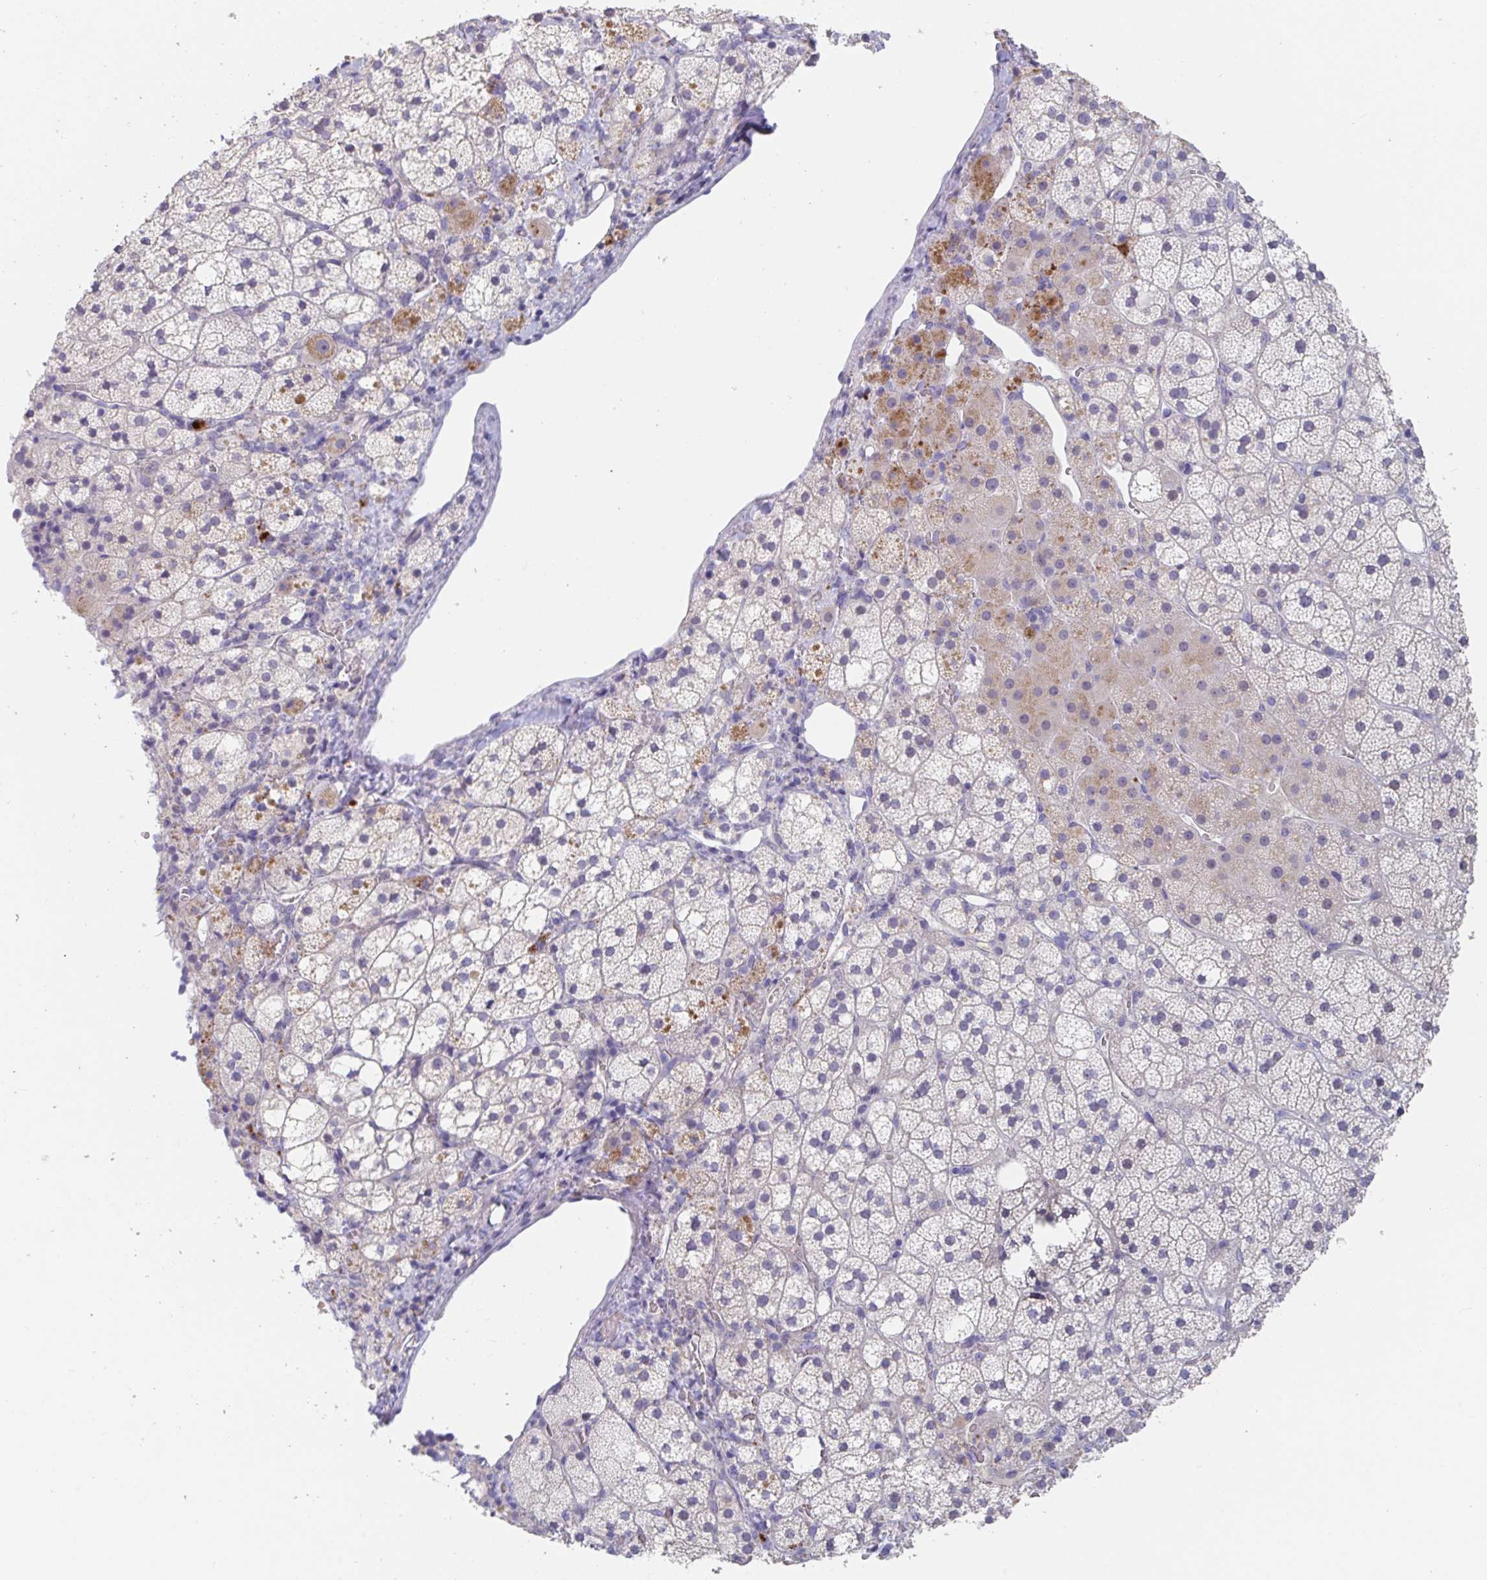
{"staining": {"intensity": "moderate", "quantity": "<25%", "location": "cytoplasmic/membranous"}, "tissue": "adrenal gland", "cell_type": "Glandular cells", "image_type": "normal", "snomed": [{"axis": "morphology", "description": "Normal tissue, NOS"}, {"axis": "topography", "description": "Adrenal gland"}], "caption": "Immunohistochemical staining of normal human adrenal gland exhibits <25% levels of moderate cytoplasmic/membranous protein expression in about <25% of glandular cells.", "gene": "KCNK5", "patient": {"sex": "male", "age": 53}}